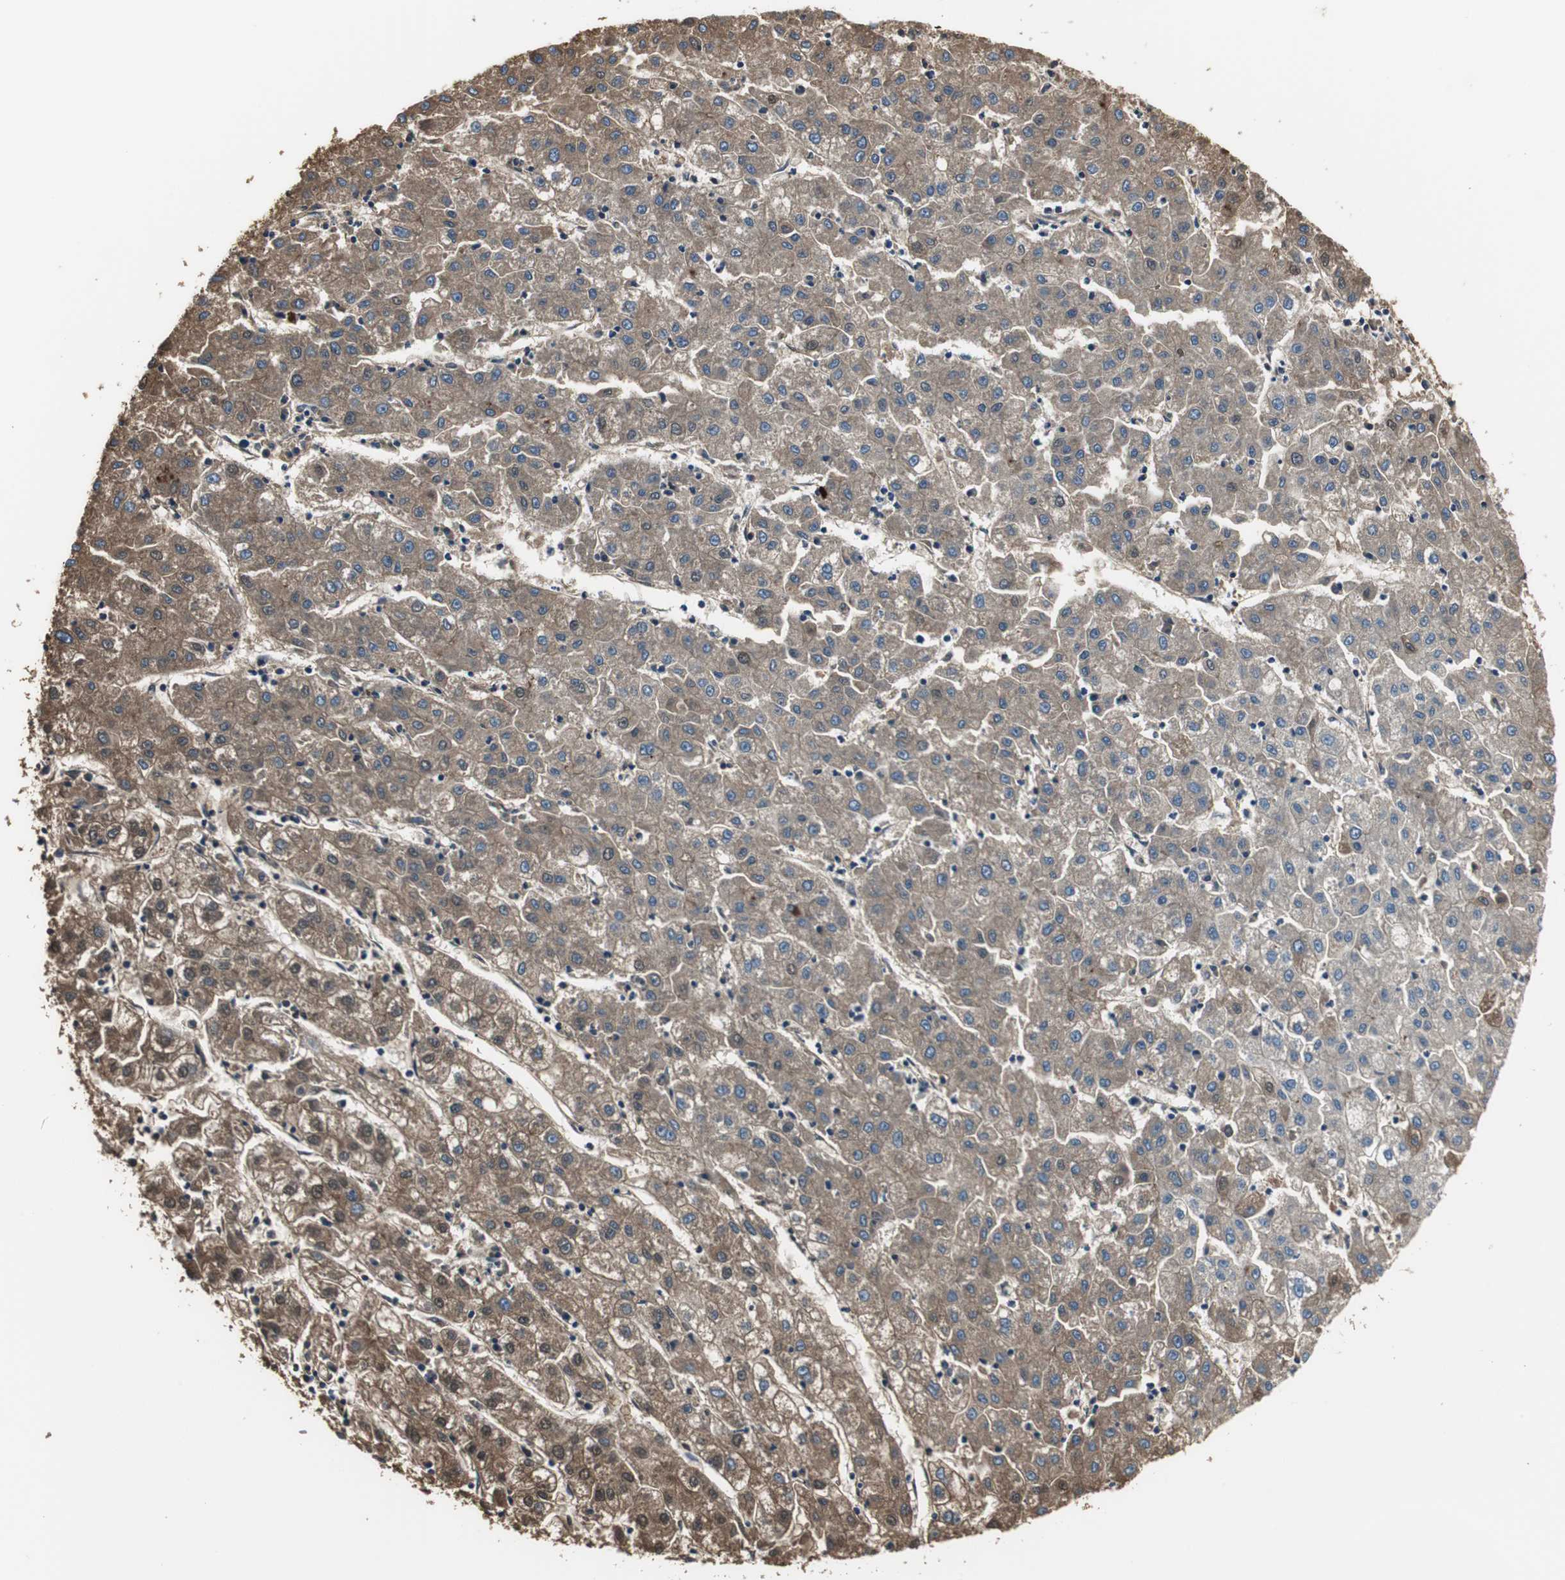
{"staining": {"intensity": "weak", "quantity": ">75%", "location": "cytoplasmic/membranous"}, "tissue": "liver cancer", "cell_type": "Tumor cells", "image_type": "cancer", "snomed": [{"axis": "morphology", "description": "Carcinoma, Hepatocellular, NOS"}, {"axis": "topography", "description": "Liver"}], "caption": "Immunohistochemistry (IHC) of liver cancer exhibits low levels of weak cytoplasmic/membranous positivity in about >75% of tumor cells.", "gene": "IGHA1", "patient": {"sex": "male", "age": 72}}